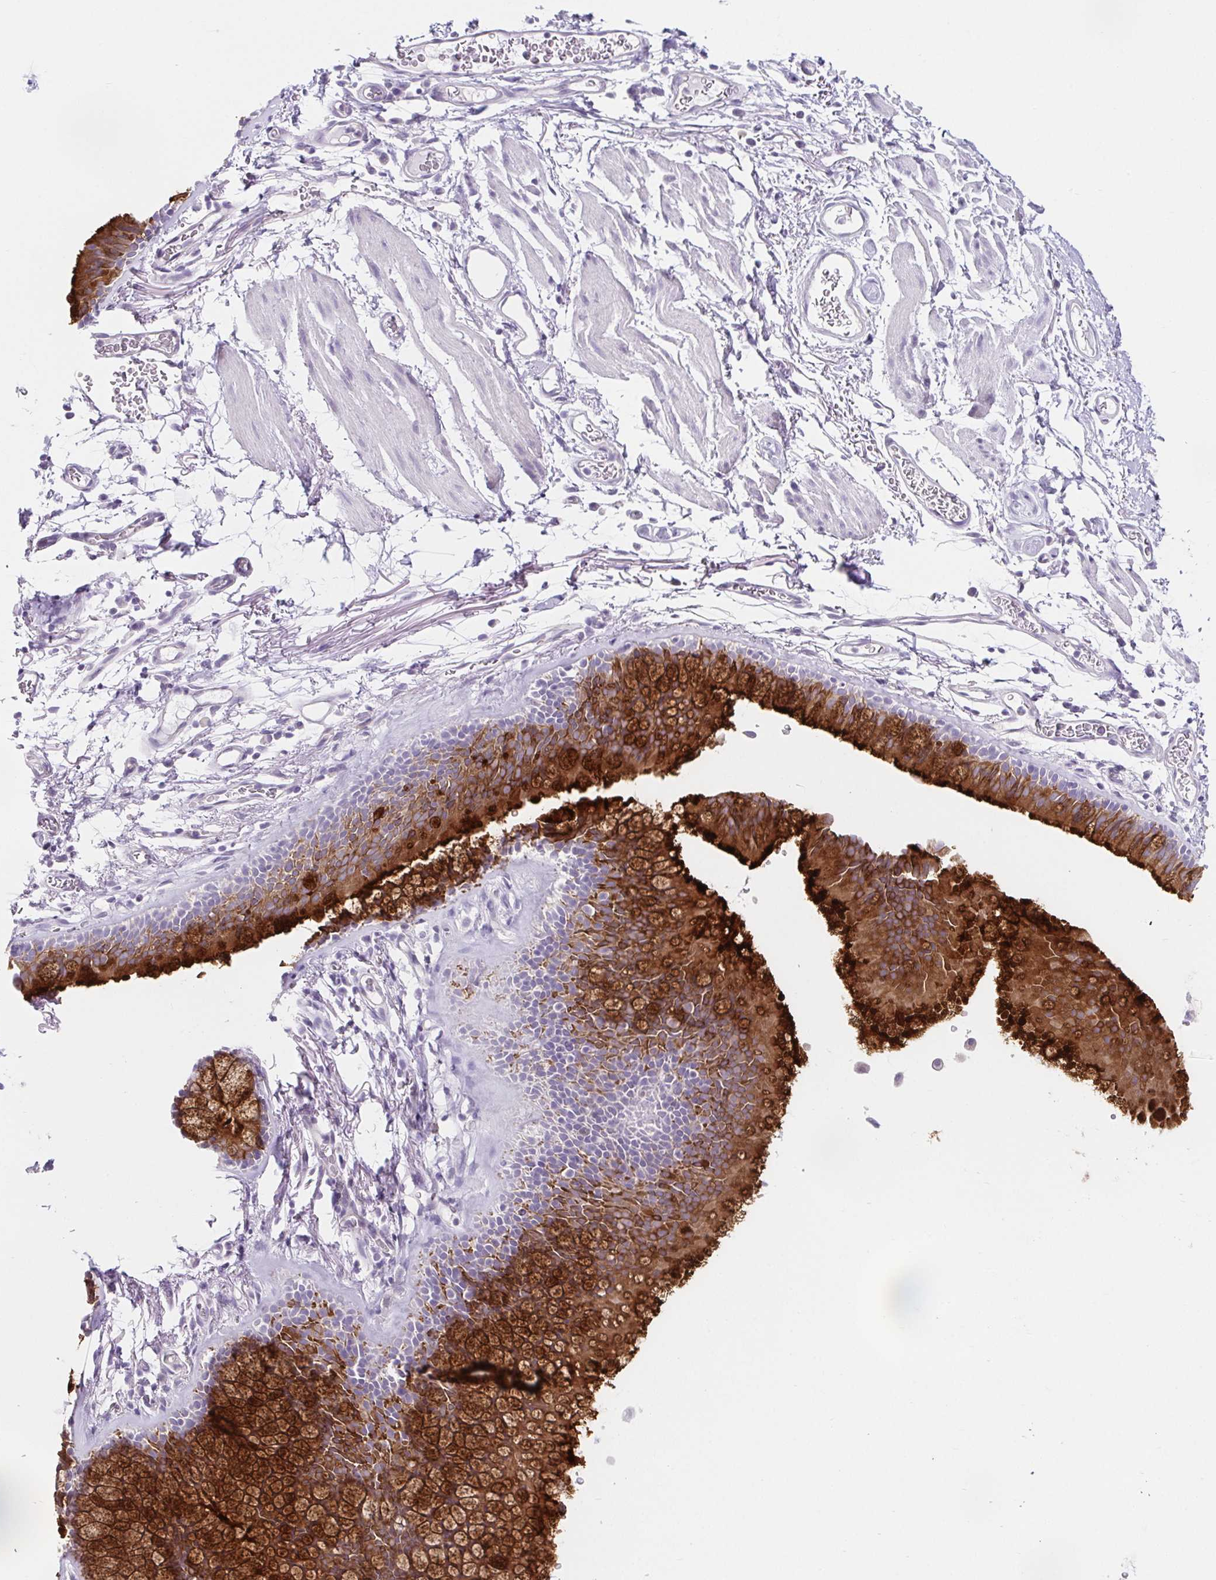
{"staining": {"intensity": "strong", "quantity": "25%-75%", "location": "cytoplasmic/membranous"}, "tissue": "bronchus", "cell_type": "Respiratory epithelial cells", "image_type": "normal", "snomed": [{"axis": "morphology", "description": "Normal tissue, NOS"}, {"axis": "topography", "description": "Cartilage tissue"}, {"axis": "topography", "description": "Bronchus"}], "caption": "Bronchus stained with a brown dye shows strong cytoplasmic/membranous positive expression in about 25%-75% of respiratory epithelial cells.", "gene": "BCAS1", "patient": {"sex": "female", "age": 79}}